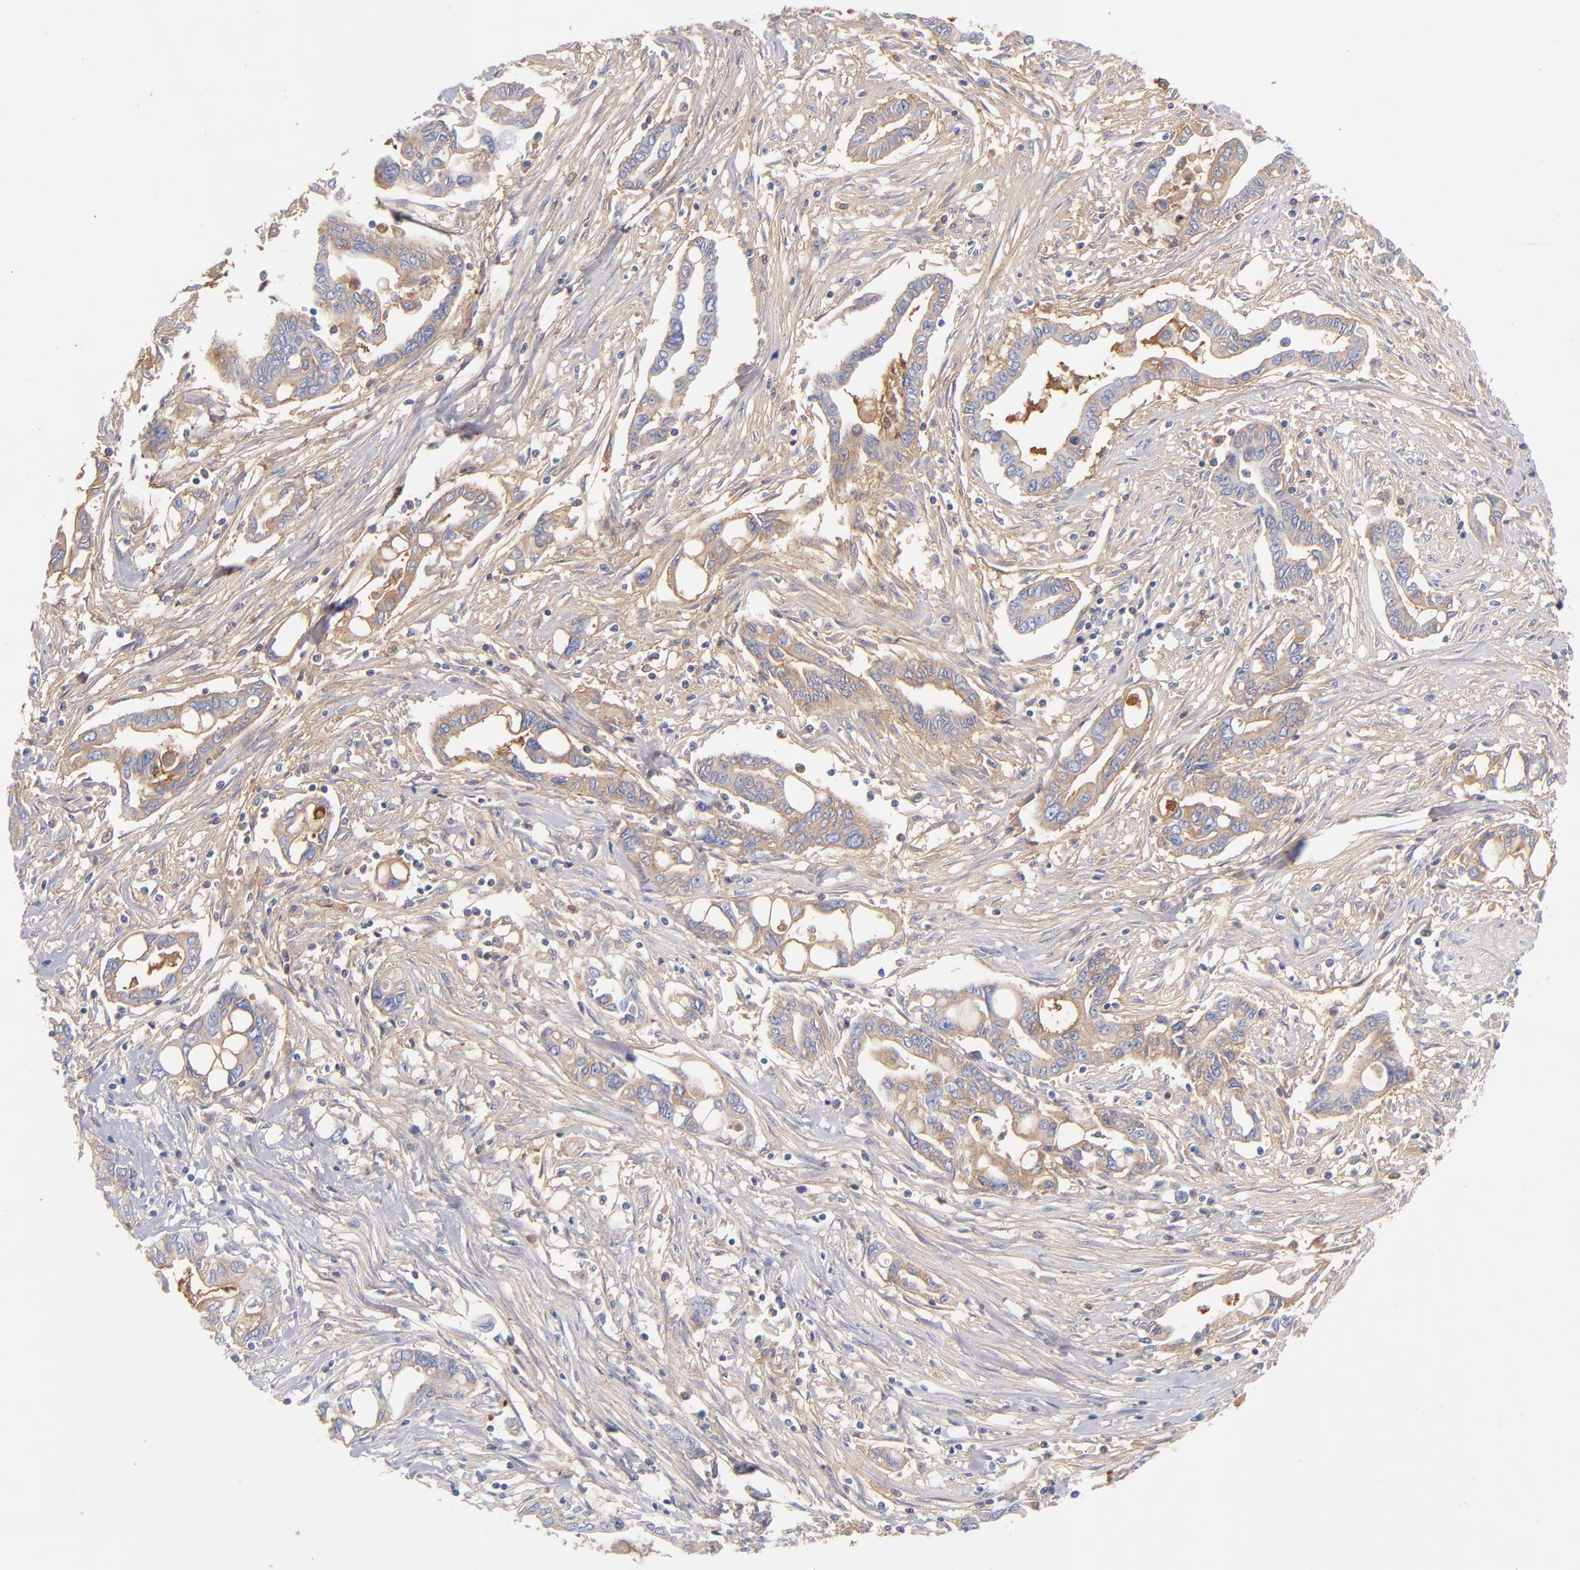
{"staining": {"intensity": "weak", "quantity": ">75%", "location": "cytoplasmic/membranous"}, "tissue": "pancreatic cancer", "cell_type": "Tumor cells", "image_type": "cancer", "snomed": [{"axis": "morphology", "description": "Adenocarcinoma, NOS"}, {"axis": "topography", "description": "Pancreas"}], "caption": "Weak cytoplasmic/membranous positivity is present in about >75% of tumor cells in pancreatic cancer (adenocarcinoma).", "gene": "HP", "patient": {"sex": "female", "age": 57}}